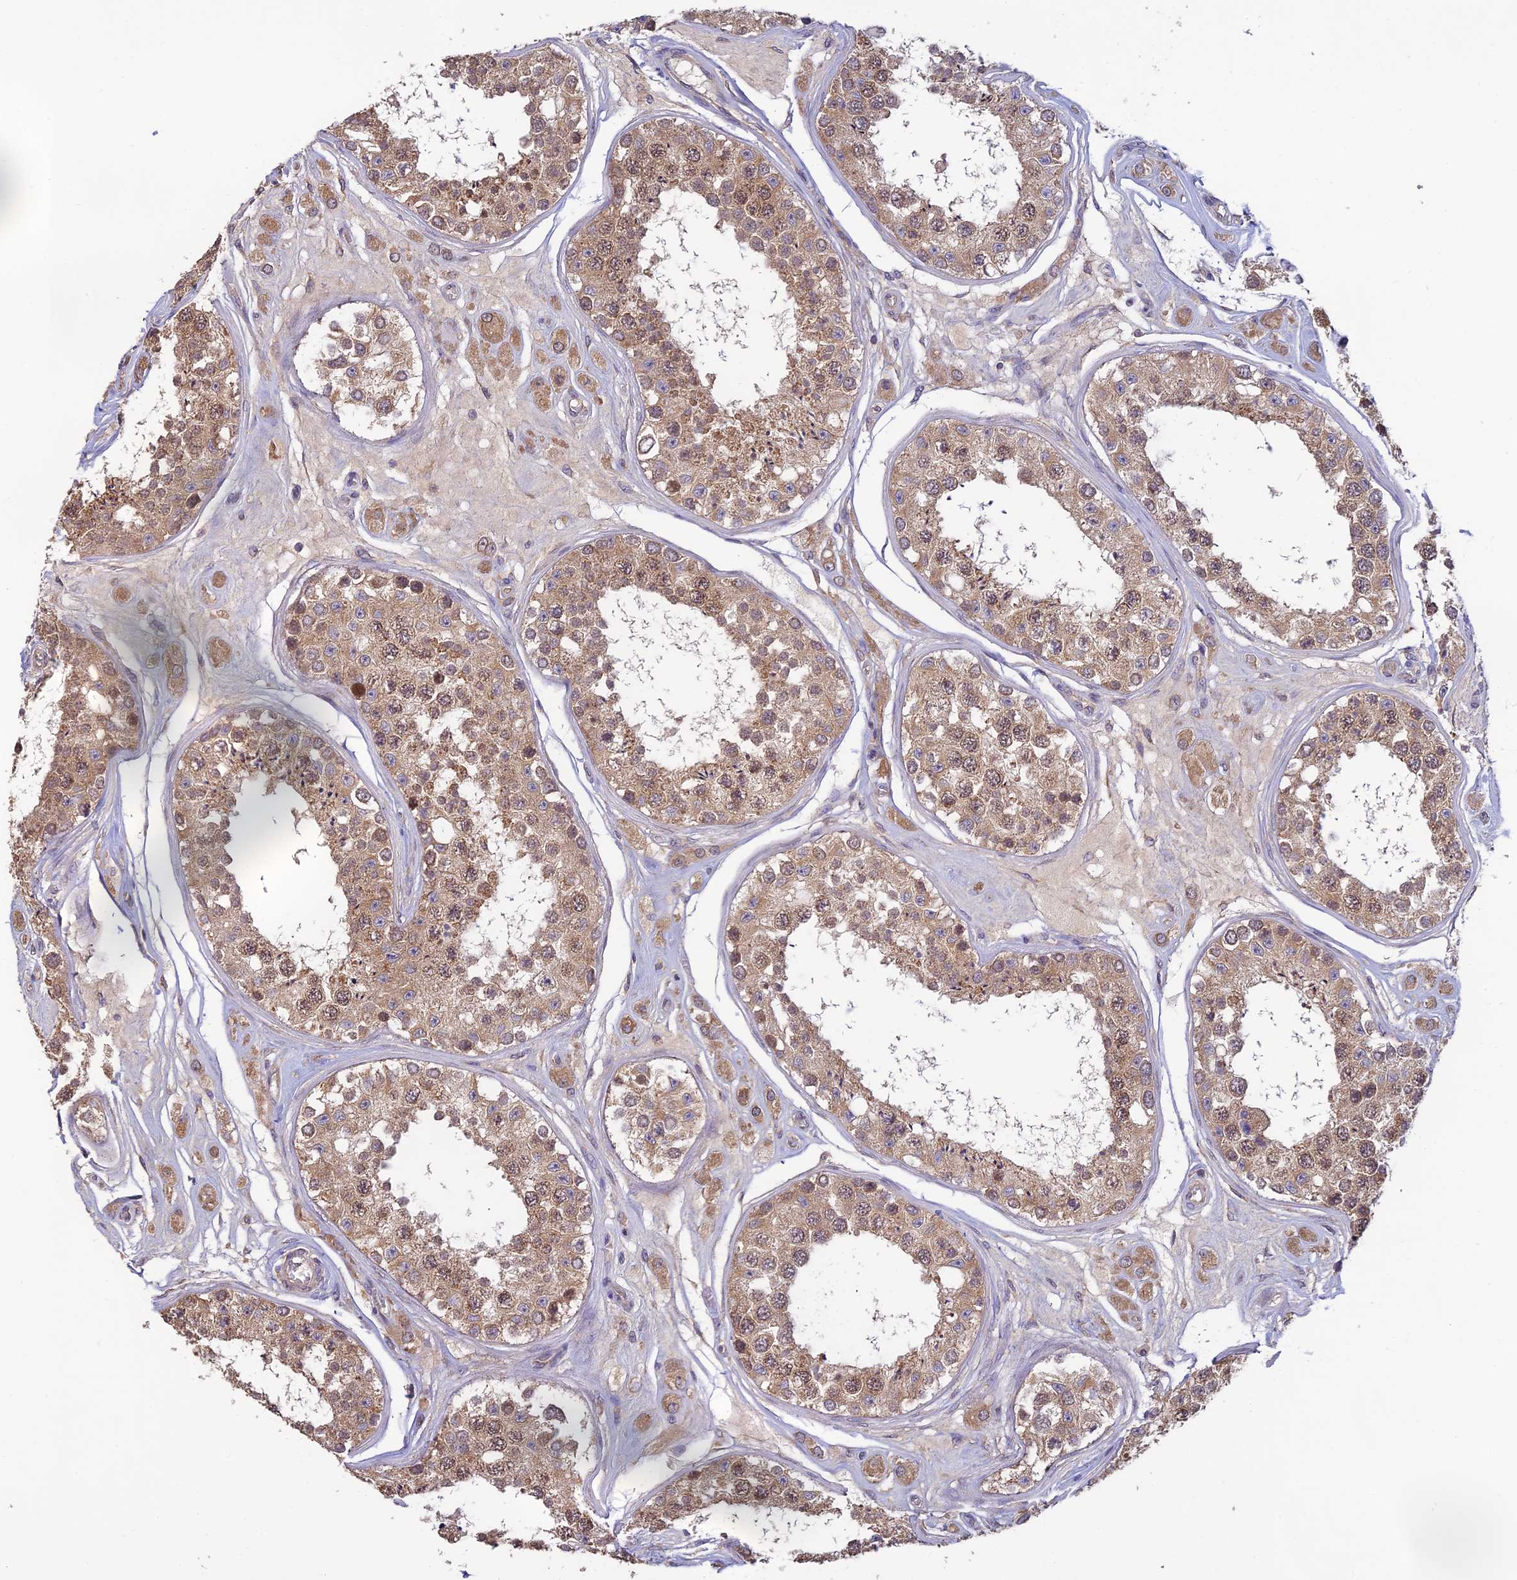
{"staining": {"intensity": "moderate", "quantity": ">75%", "location": "cytoplasmic/membranous,nuclear"}, "tissue": "testis", "cell_type": "Cells in seminiferous ducts", "image_type": "normal", "snomed": [{"axis": "morphology", "description": "Normal tissue, NOS"}, {"axis": "topography", "description": "Testis"}], "caption": "A brown stain labels moderate cytoplasmic/membranous,nuclear positivity of a protein in cells in seminiferous ducts of unremarkable testis.", "gene": "MRNIP", "patient": {"sex": "male", "age": 25}}